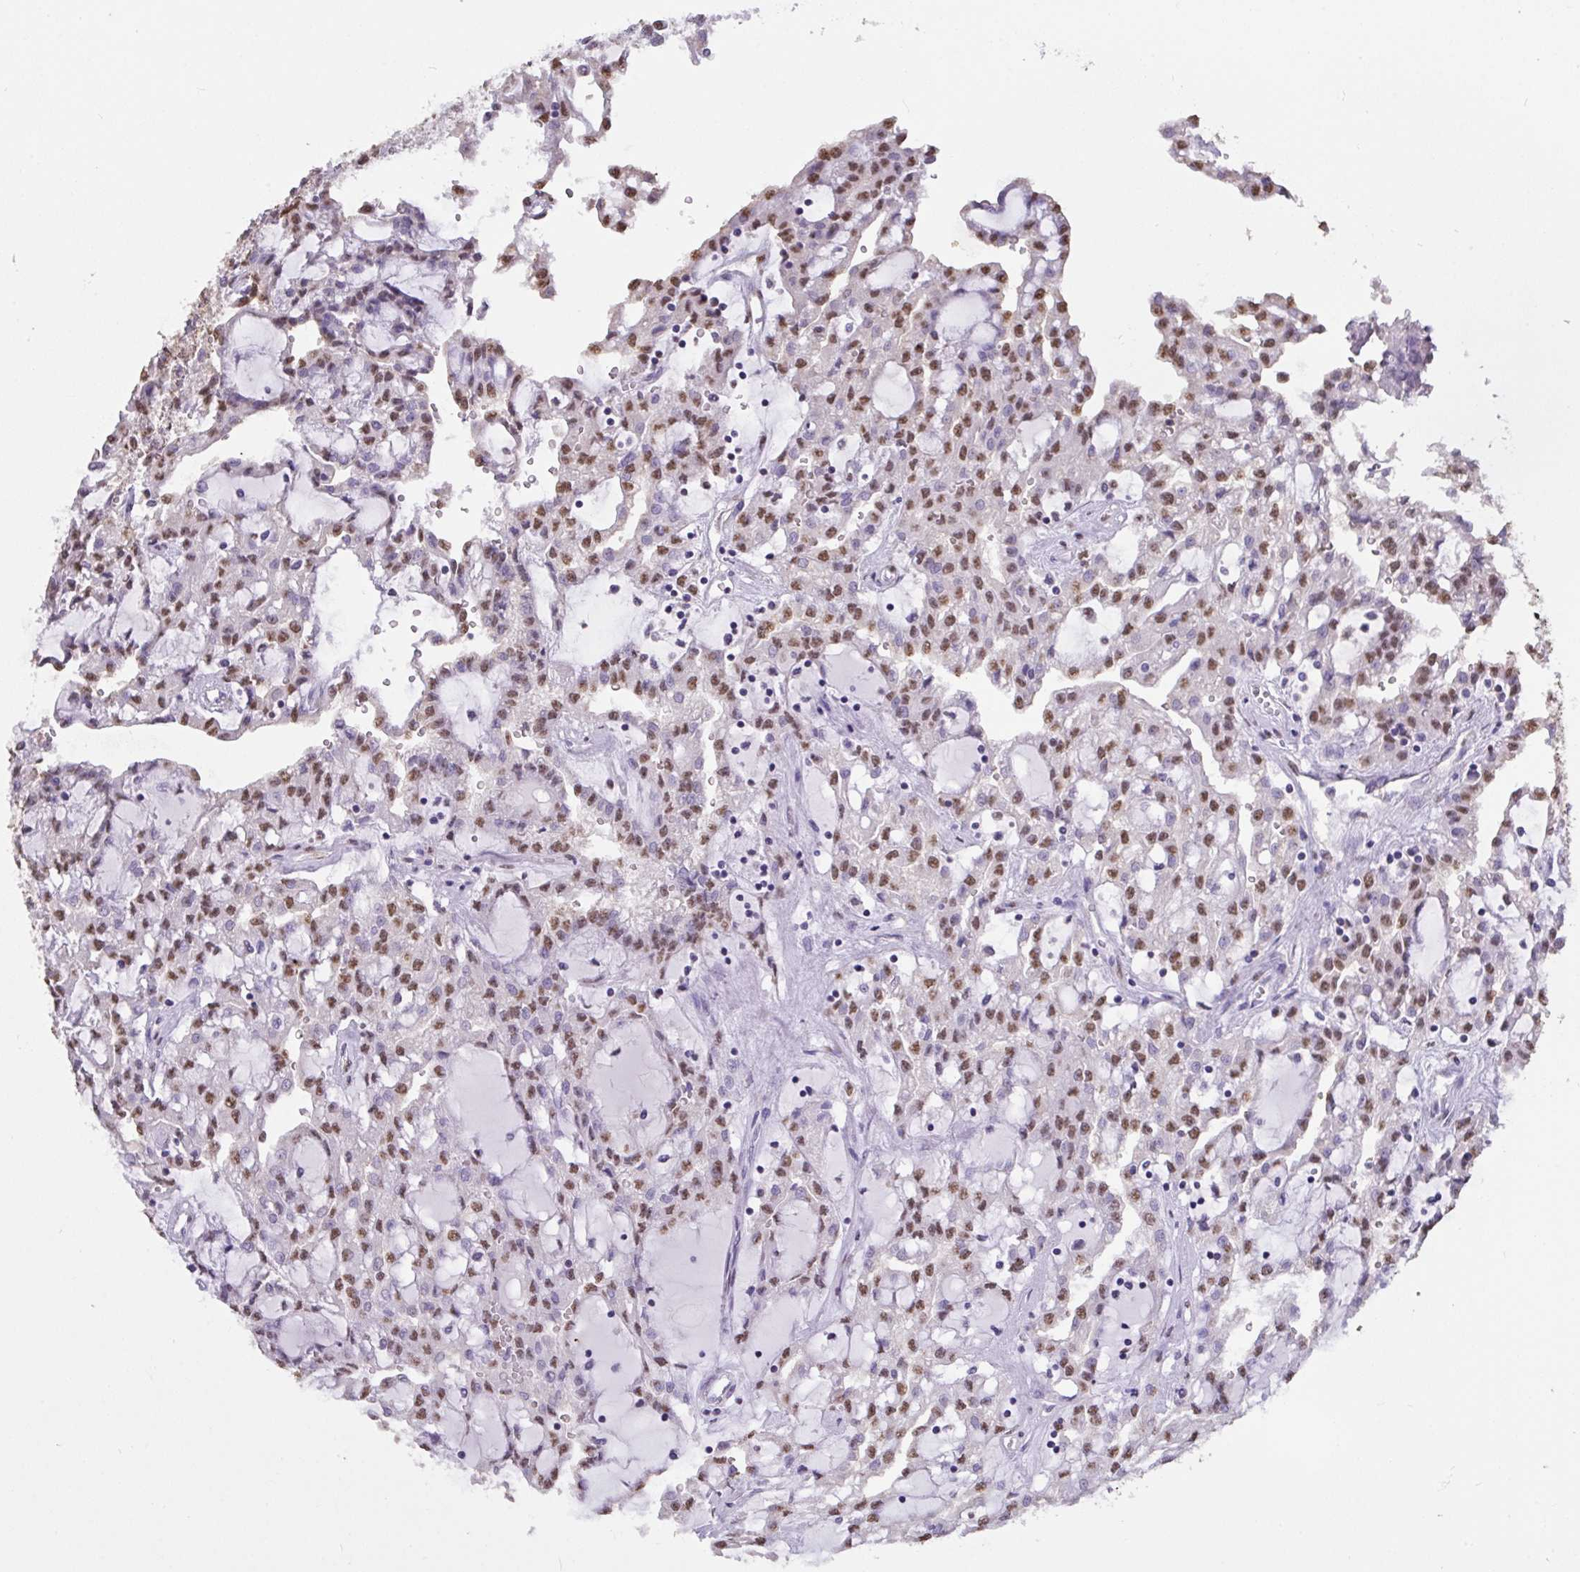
{"staining": {"intensity": "moderate", "quantity": ">75%", "location": "nuclear"}, "tissue": "renal cancer", "cell_type": "Tumor cells", "image_type": "cancer", "snomed": [{"axis": "morphology", "description": "Adenocarcinoma, NOS"}, {"axis": "topography", "description": "Kidney"}], "caption": "Tumor cells reveal moderate nuclear expression in about >75% of cells in renal cancer.", "gene": "SEMA6B", "patient": {"sex": "male", "age": 63}}